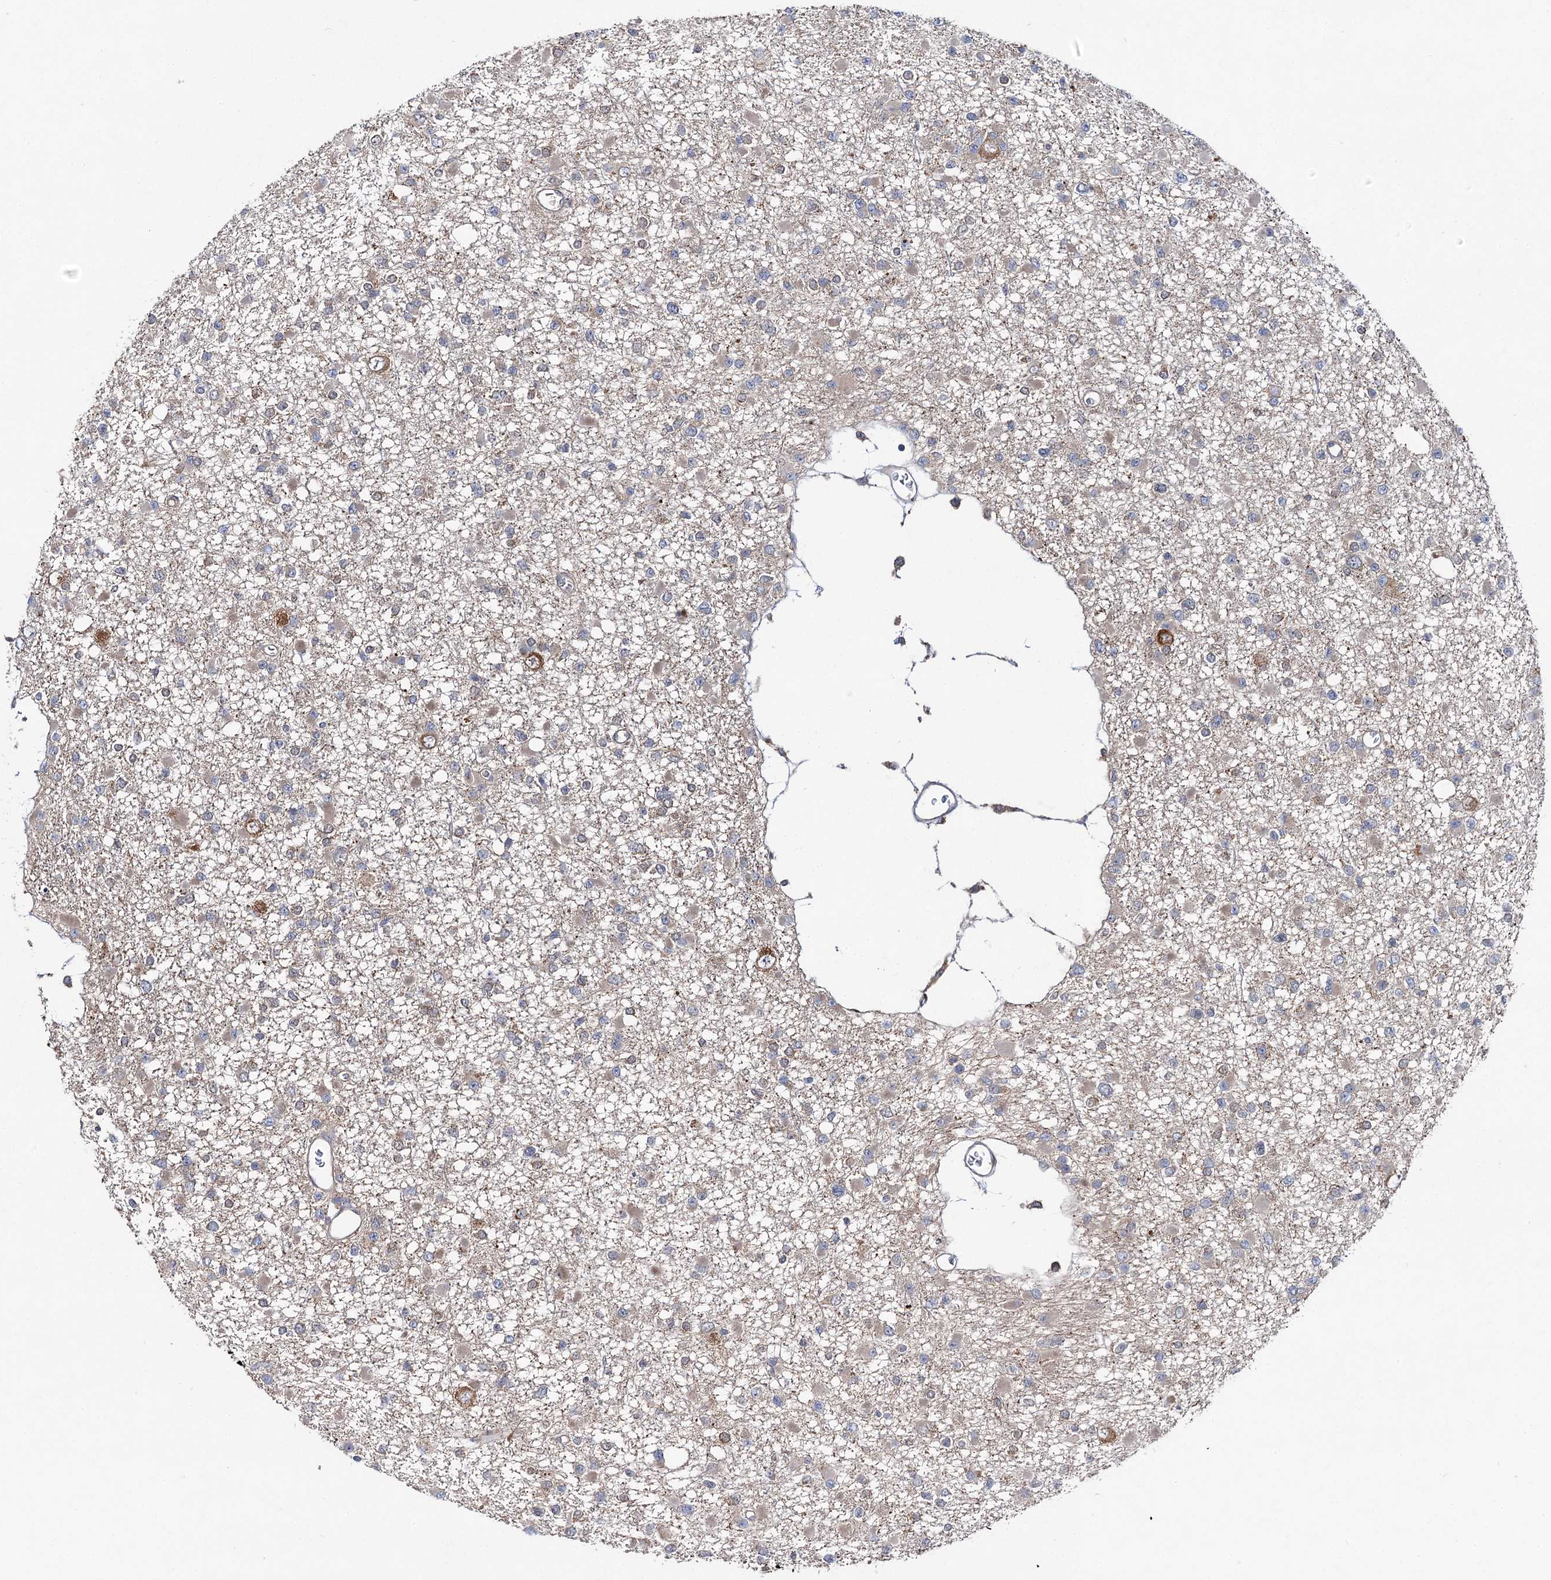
{"staining": {"intensity": "moderate", "quantity": "<25%", "location": "cytoplasmic/membranous"}, "tissue": "glioma", "cell_type": "Tumor cells", "image_type": "cancer", "snomed": [{"axis": "morphology", "description": "Glioma, malignant, Low grade"}, {"axis": "topography", "description": "Brain"}], "caption": "Tumor cells exhibit moderate cytoplasmic/membranous staining in about <25% of cells in glioma. (Stains: DAB in brown, nuclei in blue, Microscopy: brightfield microscopy at high magnification).", "gene": "NAA25", "patient": {"sex": "female", "age": 22}}